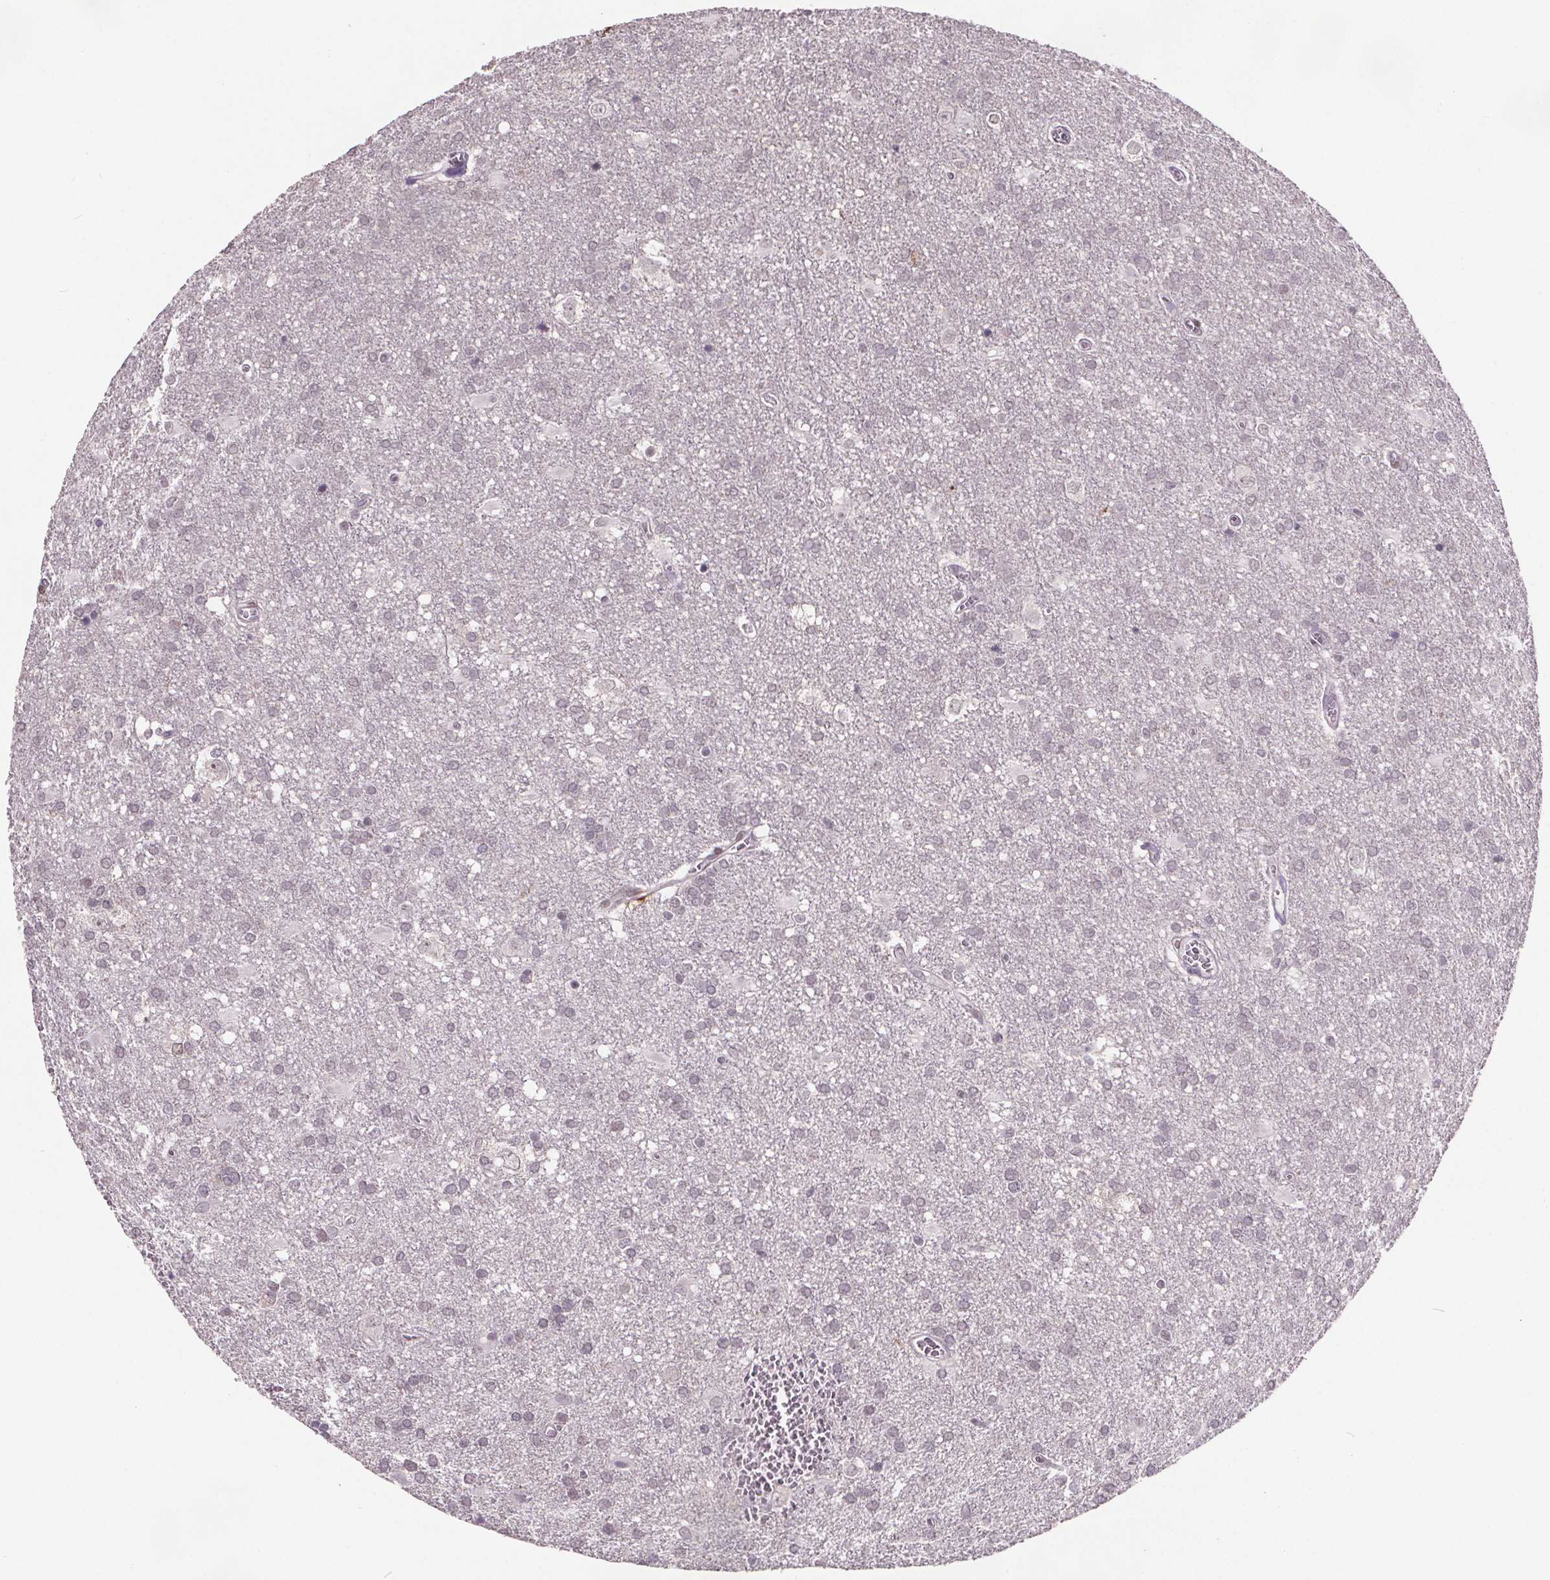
{"staining": {"intensity": "negative", "quantity": "none", "location": "none"}, "tissue": "glioma", "cell_type": "Tumor cells", "image_type": "cancer", "snomed": [{"axis": "morphology", "description": "Glioma, malignant, Low grade"}, {"axis": "topography", "description": "Brain"}], "caption": "Immunohistochemical staining of human glioma displays no significant expression in tumor cells. (DAB (3,3'-diaminobenzidine) IHC, high magnification).", "gene": "NKX6-1", "patient": {"sex": "male", "age": 66}}